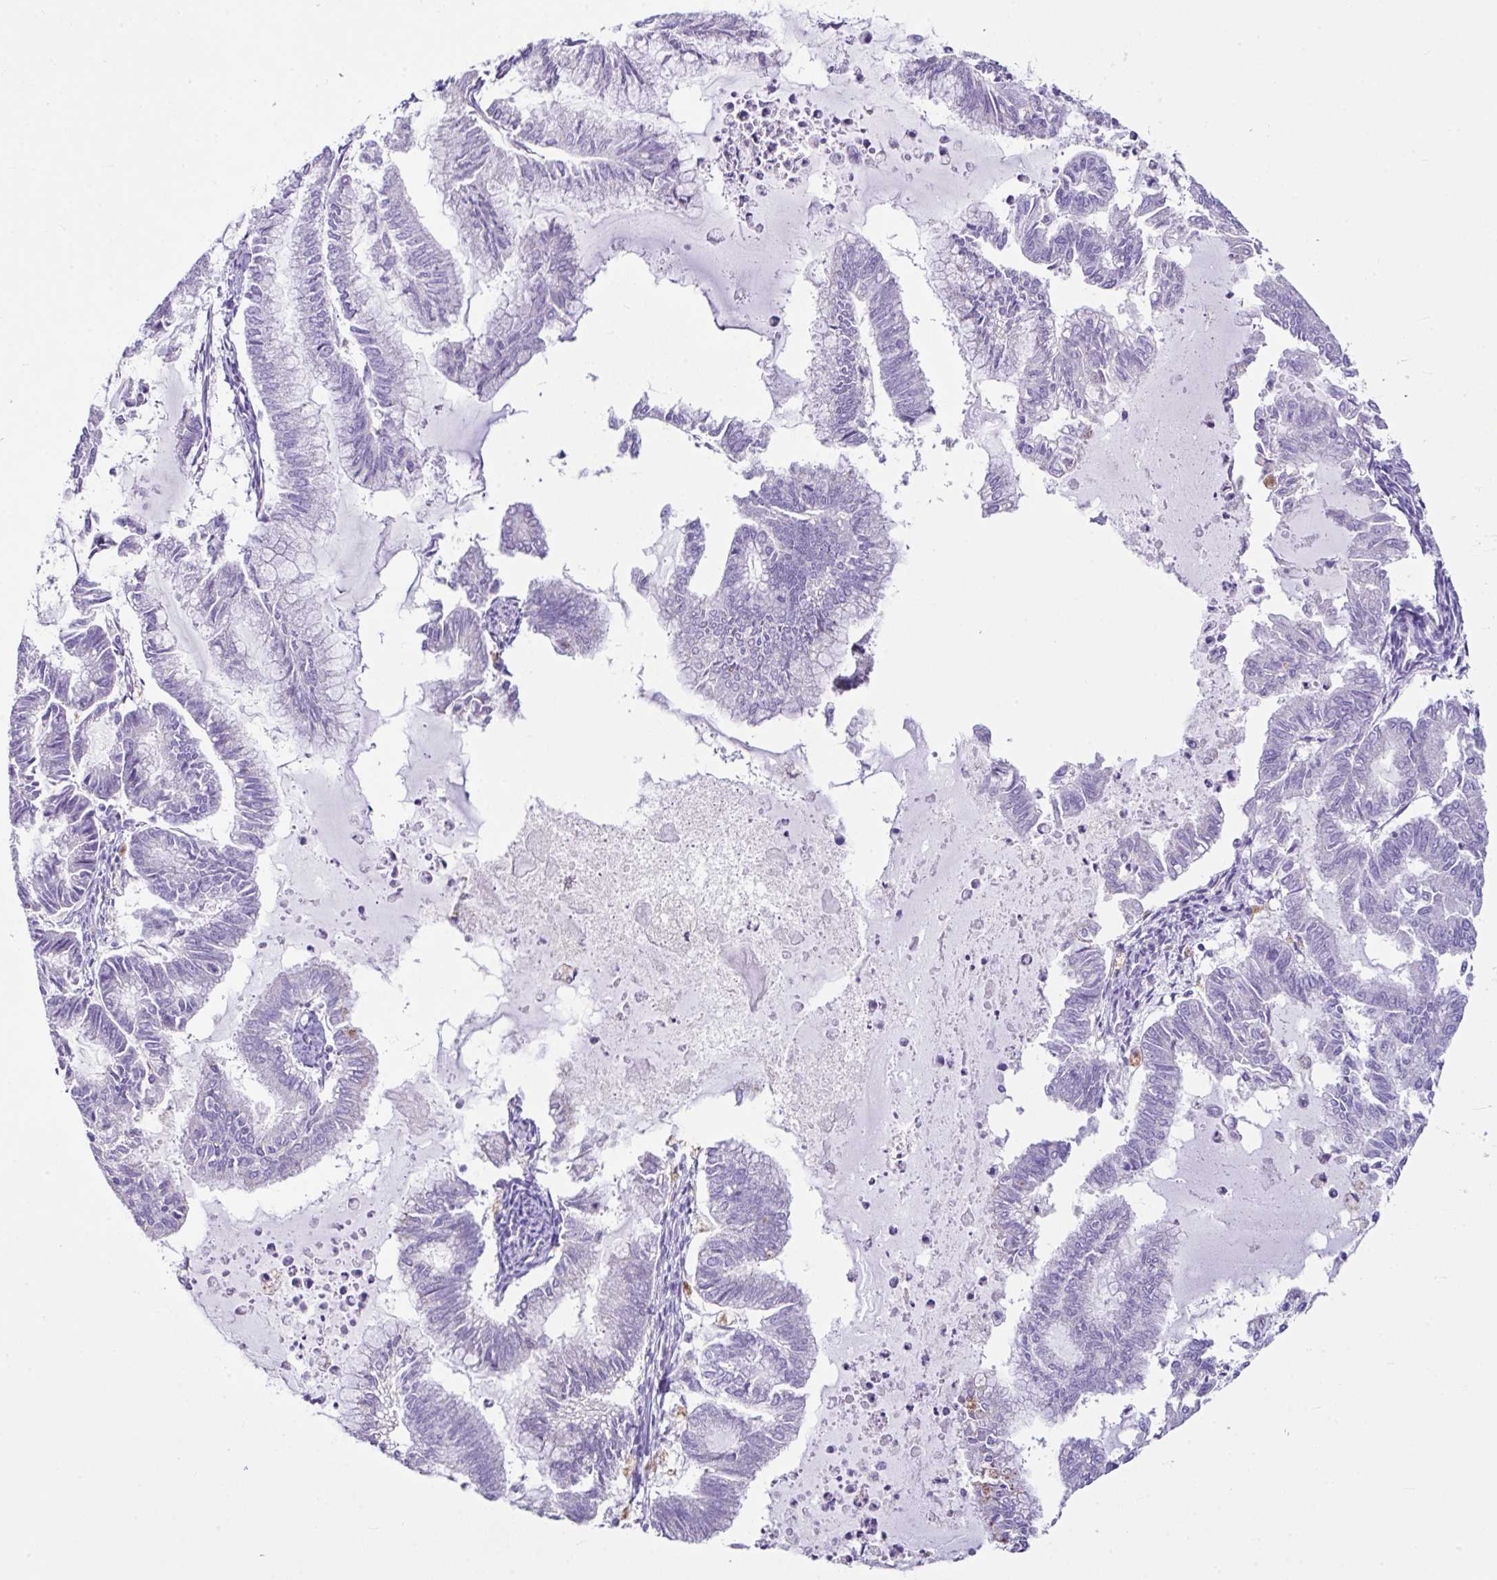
{"staining": {"intensity": "negative", "quantity": "none", "location": "none"}, "tissue": "endometrial cancer", "cell_type": "Tumor cells", "image_type": "cancer", "snomed": [{"axis": "morphology", "description": "Adenocarcinoma, NOS"}, {"axis": "topography", "description": "Endometrium"}], "caption": "Immunohistochemistry of human adenocarcinoma (endometrial) reveals no staining in tumor cells.", "gene": "D2HGDH", "patient": {"sex": "female", "age": 79}}